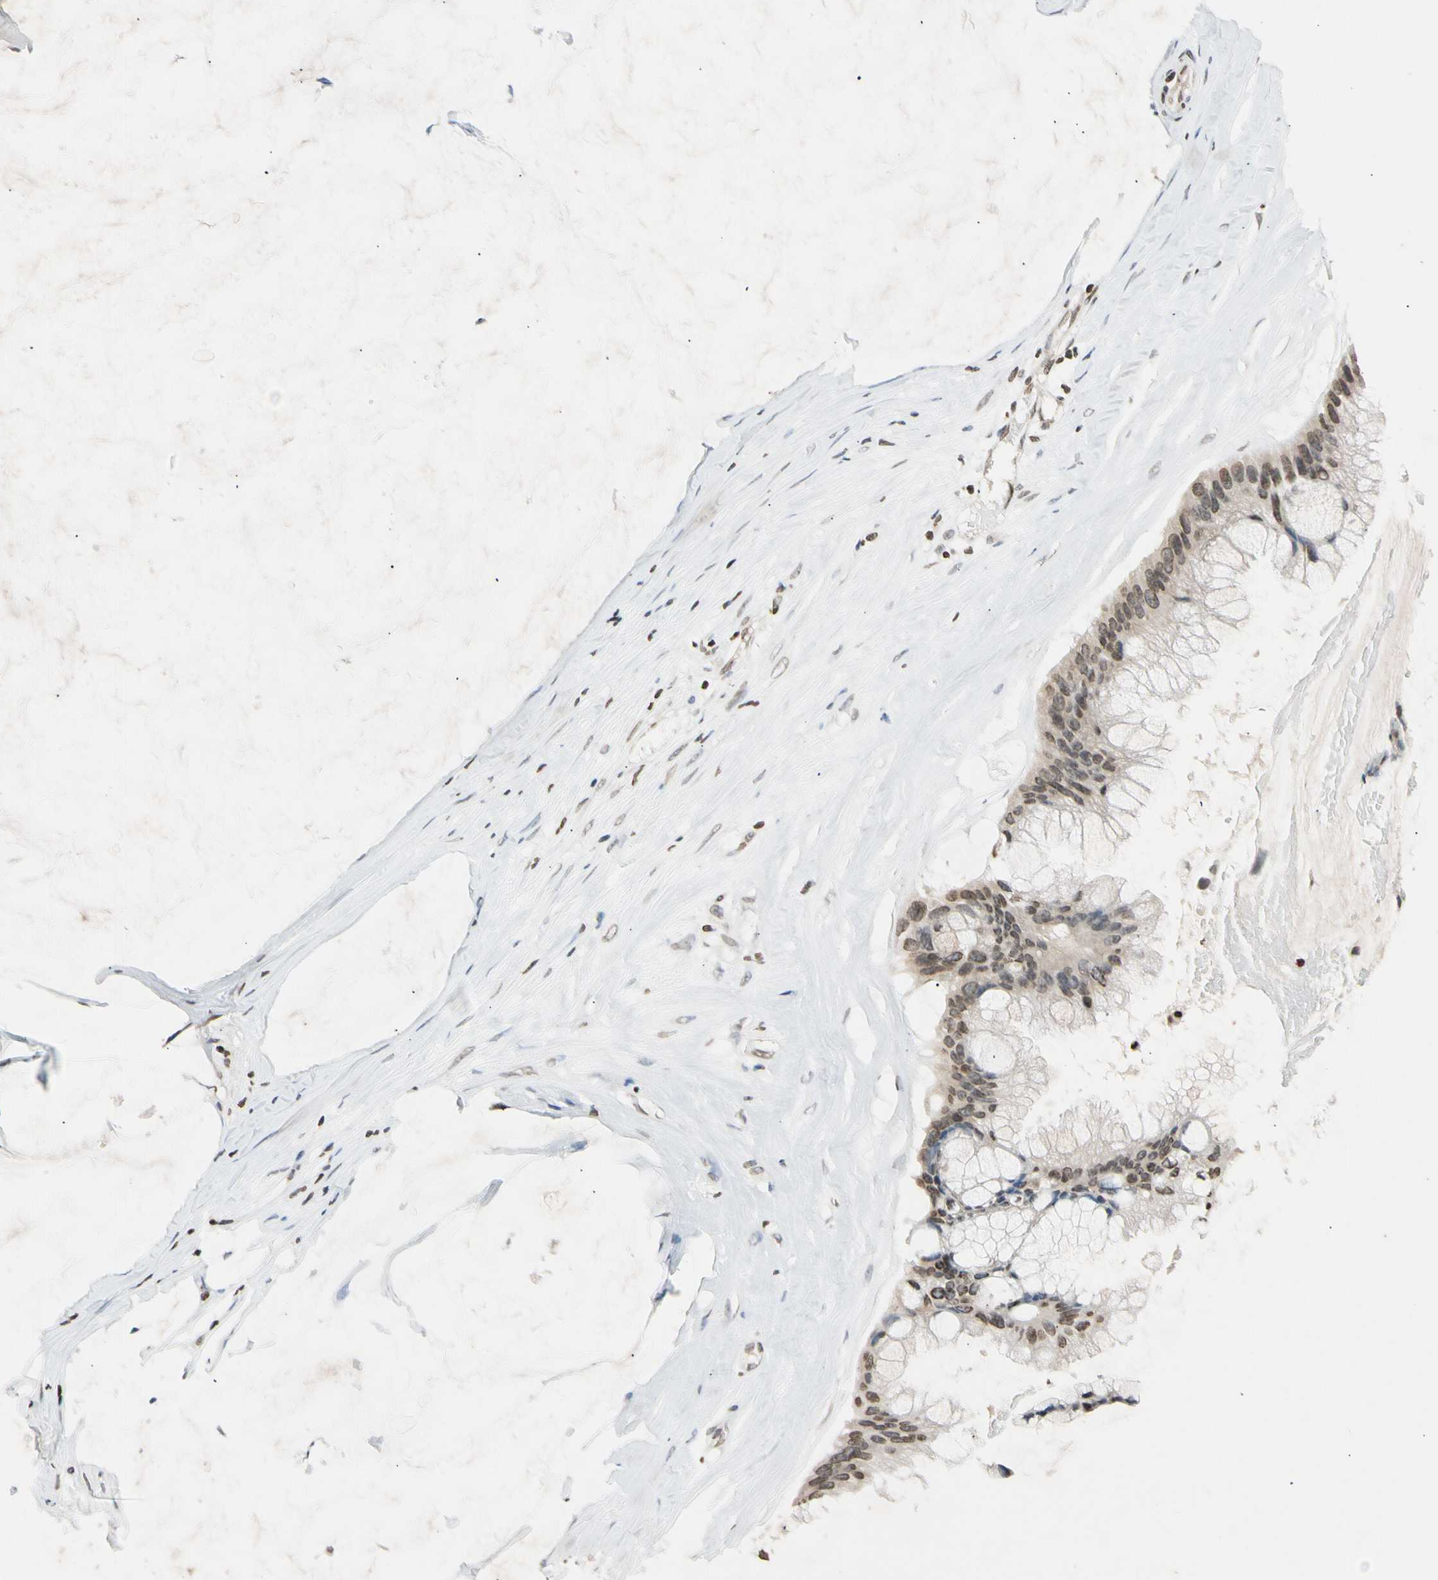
{"staining": {"intensity": "moderate", "quantity": ">75%", "location": "nuclear"}, "tissue": "ovarian cancer", "cell_type": "Tumor cells", "image_type": "cancer", "snomed": [{"axis": "morphology", "description": "Cystadenocarcinoma, mucinous, NOS"}, {"axis": "topography", "description": "Ovary"}], "caption": "An immunohistochemistry photomicrograph of tumor tissue is shown. Protein staining in brown highlights moderate nuclear positivity in ovarian cancer (mucinous cystadenocarcinoma) within tumor cells. The staining is performed using DAB (3,3'-diaminobenzidine) brown chromogen to label protein expression. The nuclei are counter-stained blue using hematoxylin.", "gene": "GPX4", "patient": {"sex": "female", "age": 39}}